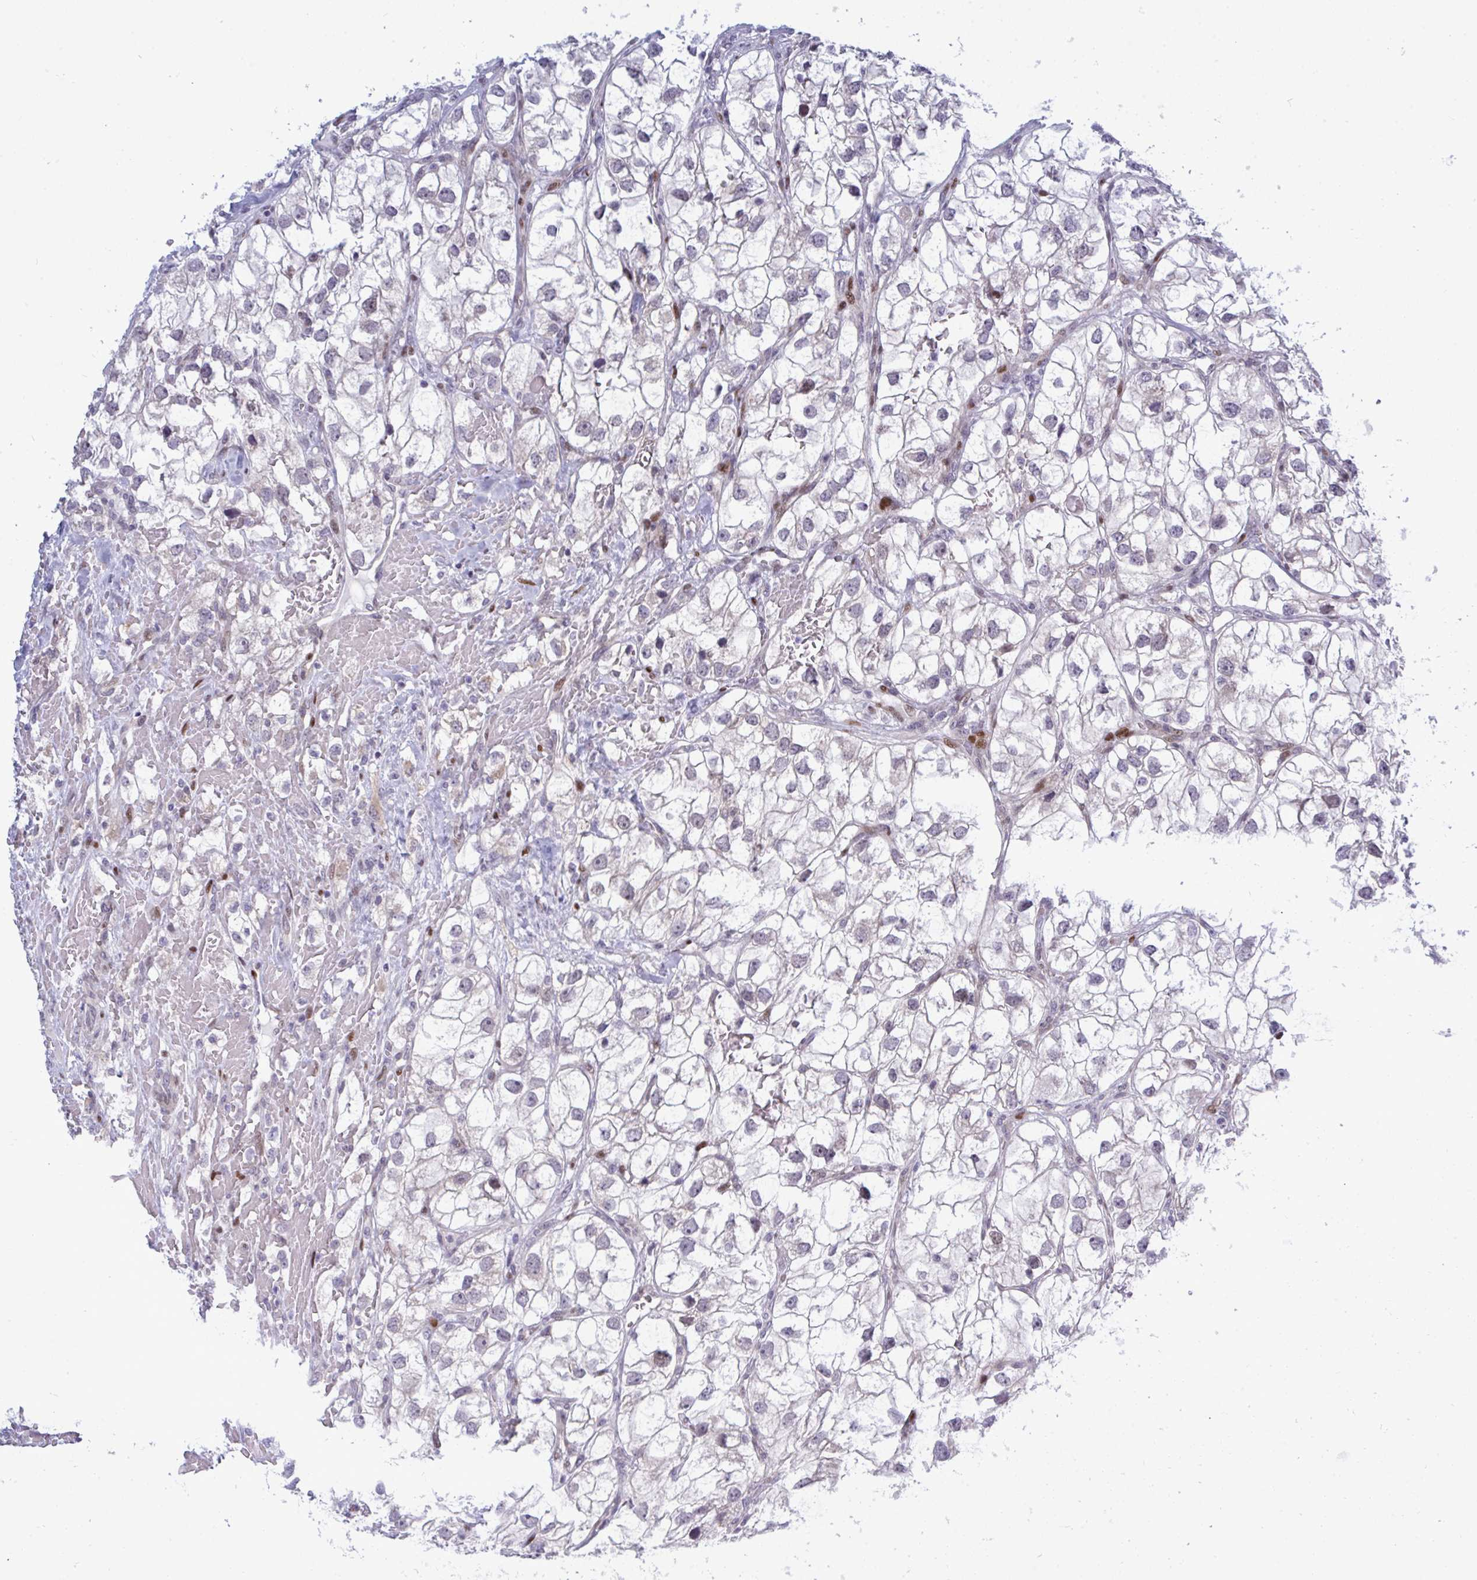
{"staining": {"intensity": "negative", "quantity": "none", "location": "none"}, "tissue": "renal cancer", "cell_type": "Tumor cells", "image_type": "cancer", "snomed": [{"axis": "morphology", "description": "Adenocarcinoma, NOS"}, {"axis": "topography", "description": "Kidney"}], "caption": "Immunohistochemistry micrograph of adenocarcinoma (renal) stained for a protein (brown), which reveals no expression in tumor cells.", "gene": "TAB1", "patient": {"sex": "male", "age": 59}}